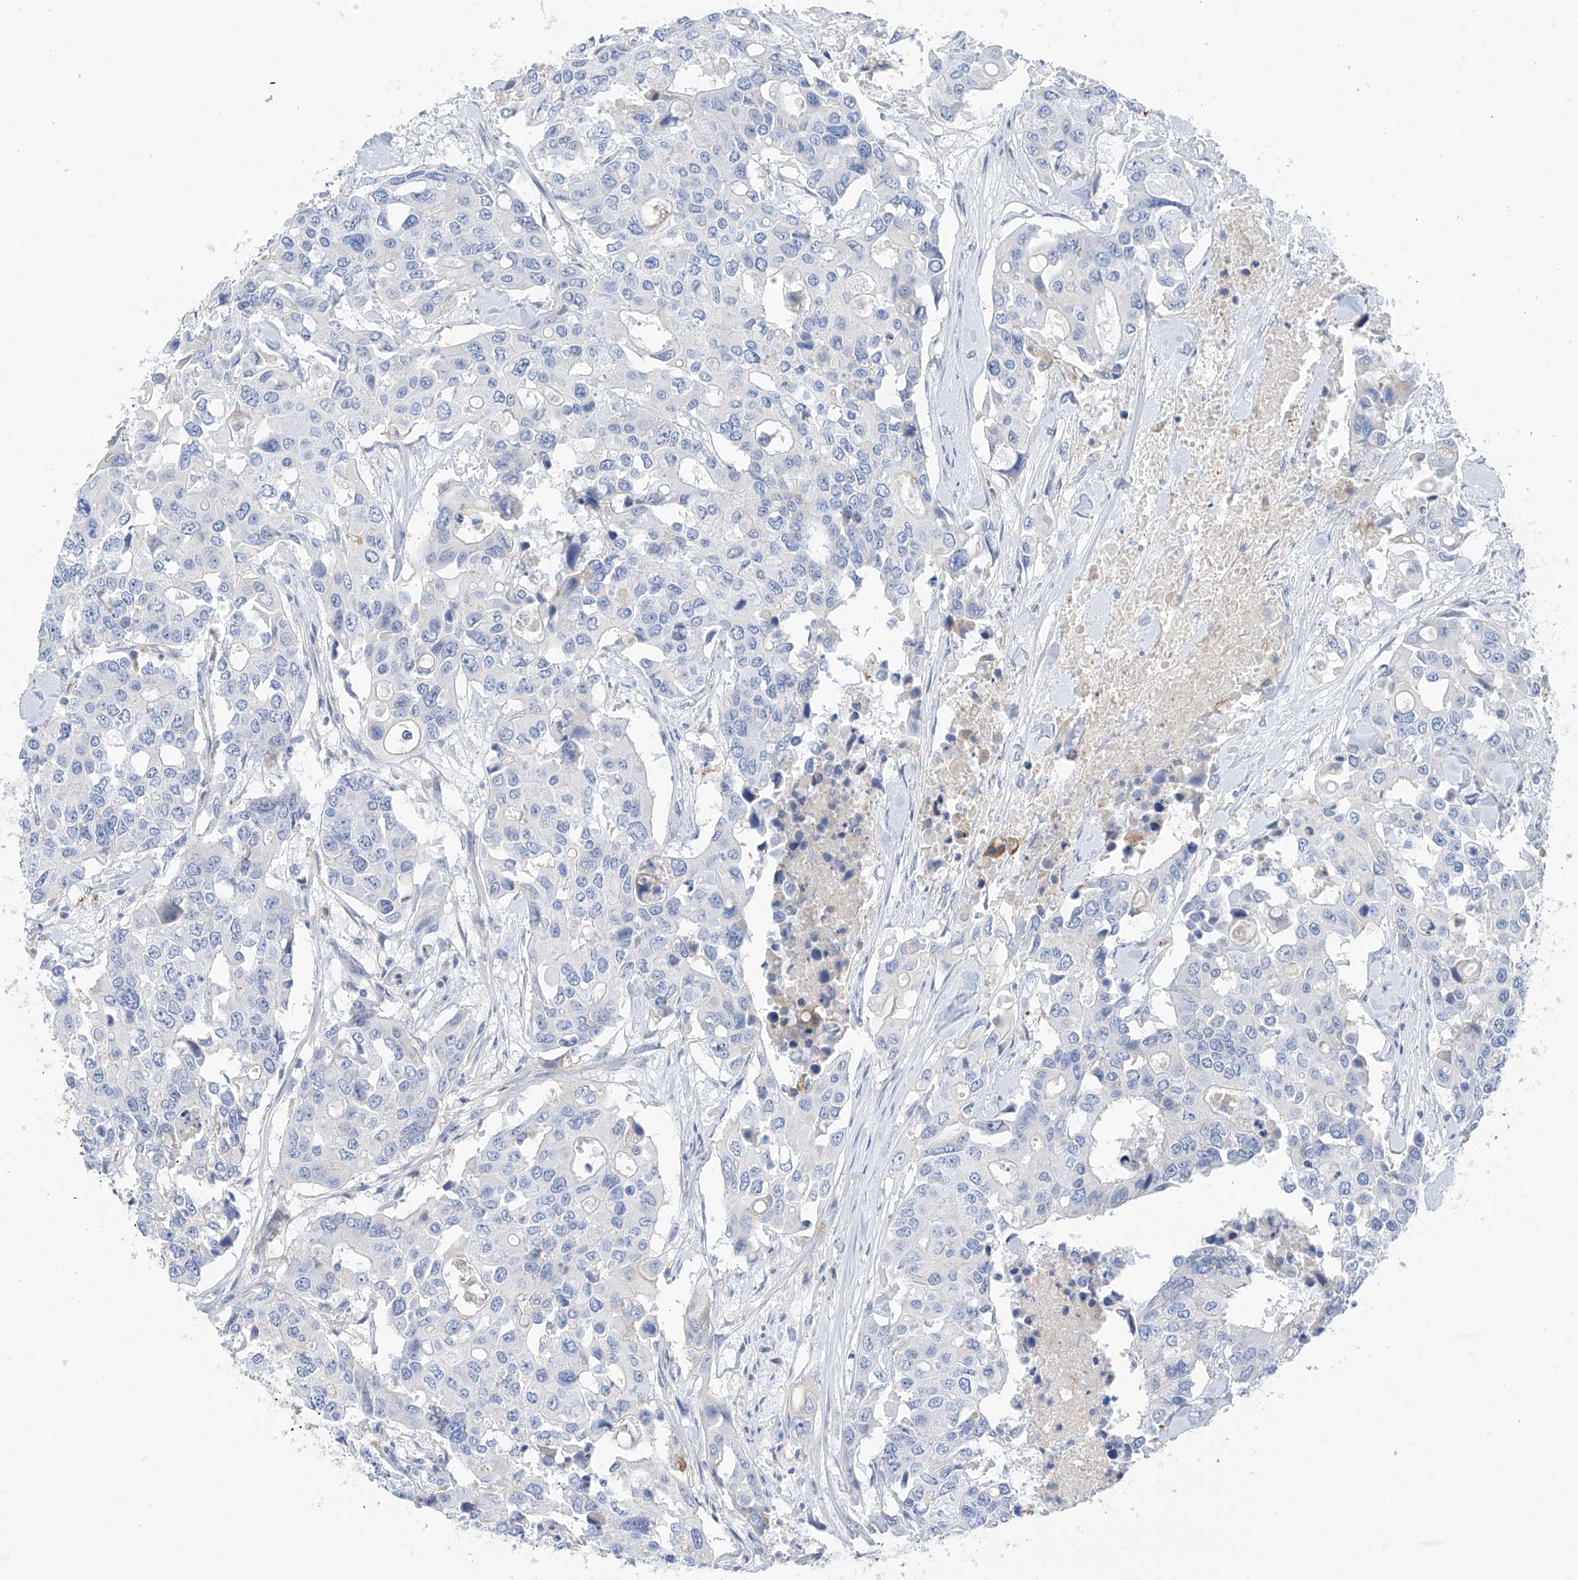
{"staining": {"intensity": "negative", "quantity": "none", "location": "none"}, "tissue": "colorectal cancer", "cell_type": "Tumor cells", "image_type": "cancer", "snomed": [{"axis": "morphology", "description": "Adenocarcinoma, NOS"}, {"axis": "topography", "description": "Colon"}], "caption": "Tumor cells show no significant expression in colorectal cancer. The staining was performed using DAB to visualize the protein expression in brown, while the nuclei were stained in blue with hematoxylin (Magnification: 20x).", "gene": "ITGA9", "patient": {"sex": "male", "age": 77}}